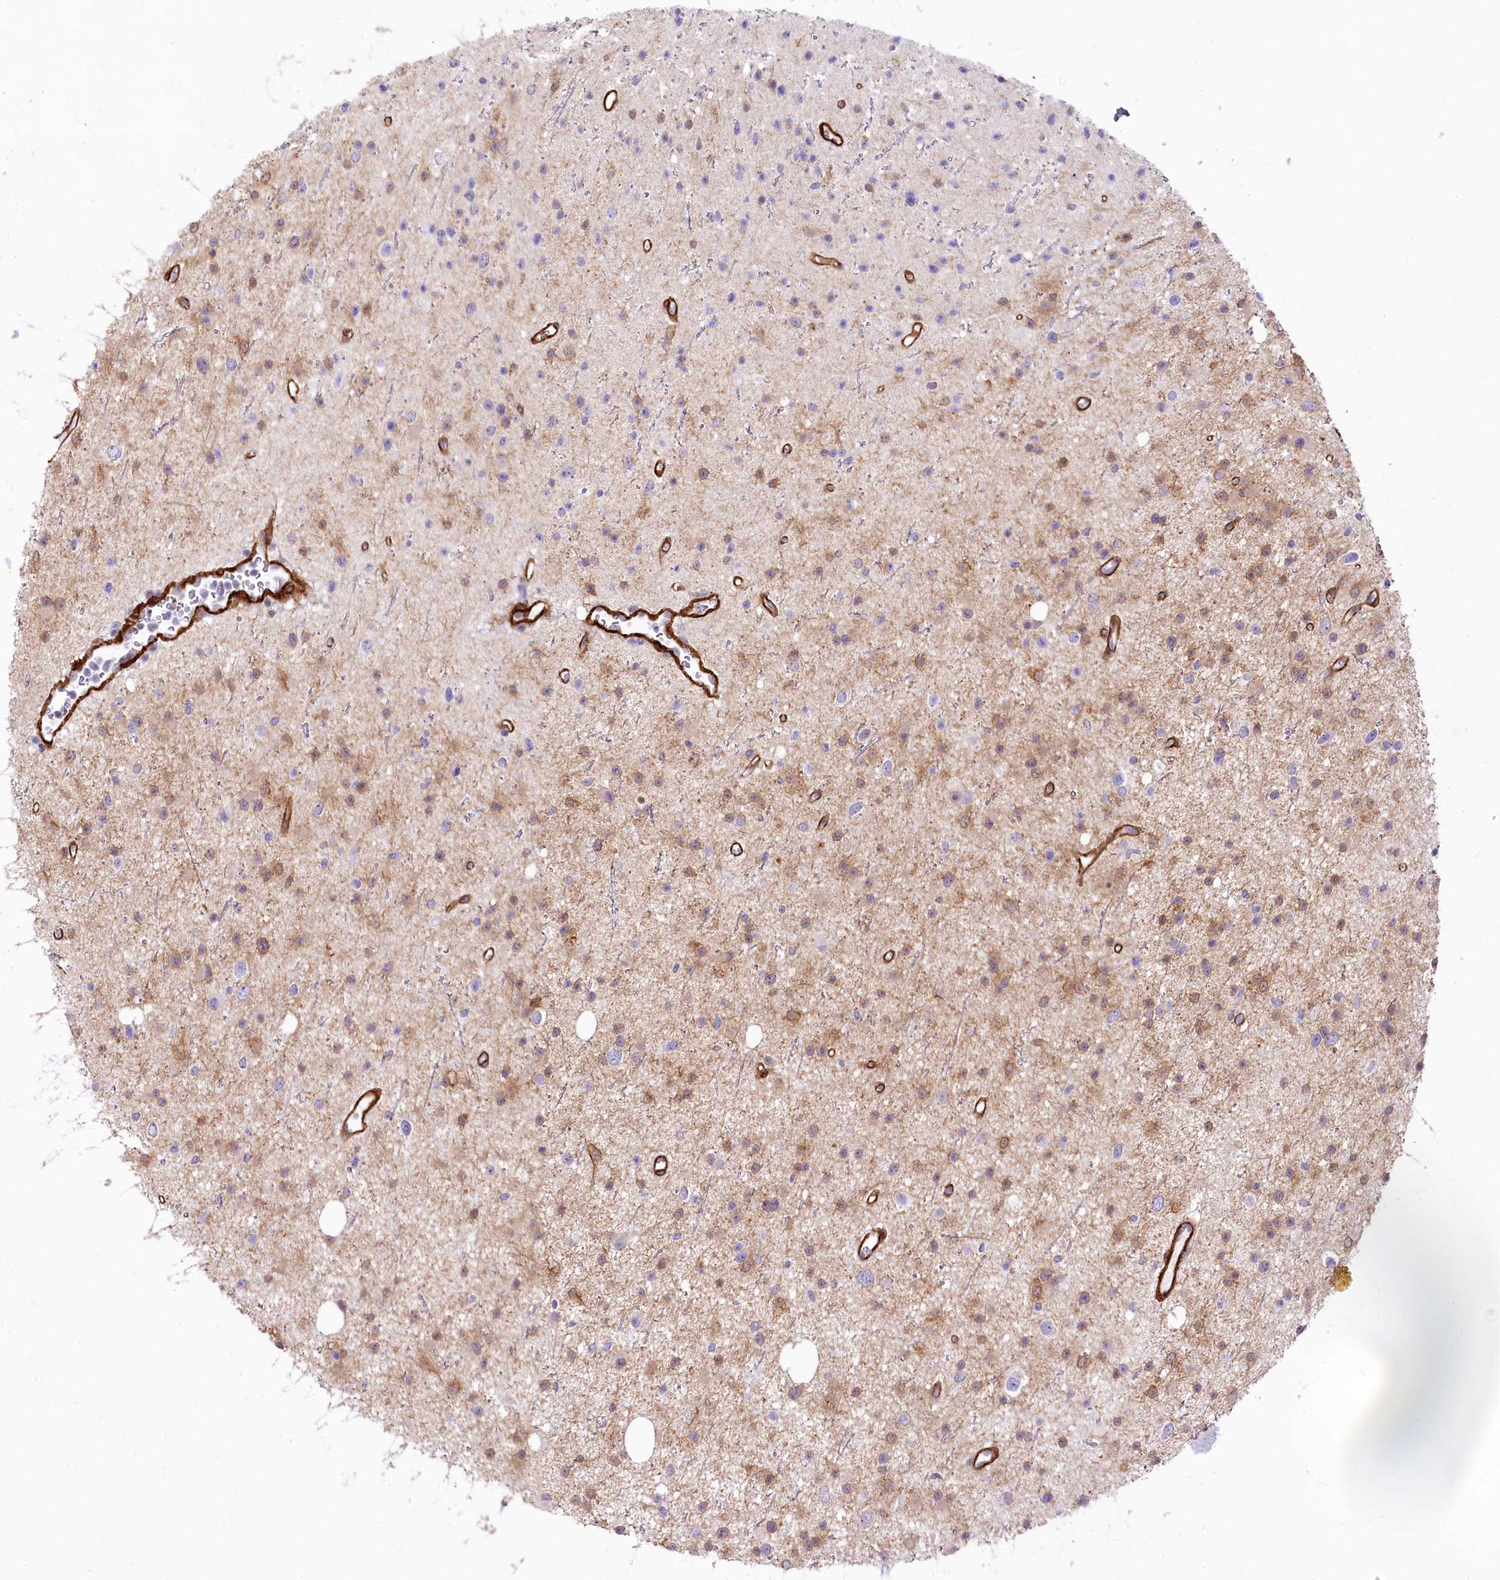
{"staining": {"intensity": "moderate", "quantity": "25%-75%", "location": "cytoplasmic/membranous"}, "tissue": "glioma", "cell_type": "Tumor cells", "image_type": "cancer", "snomed": [{"axis": "morphology", "description": "Glioma, malignant, Low grade"}, {"axis": "topography", "description": "Cerebral cortex"}], "caption": "An image of human low-grade glioma (malignant) stained for a protein shows moderate cytoplasmic/membranous brown staining in tumor cells.", "gene": "SYNPO2", "patient": {"sex": "female", "age": 39}}